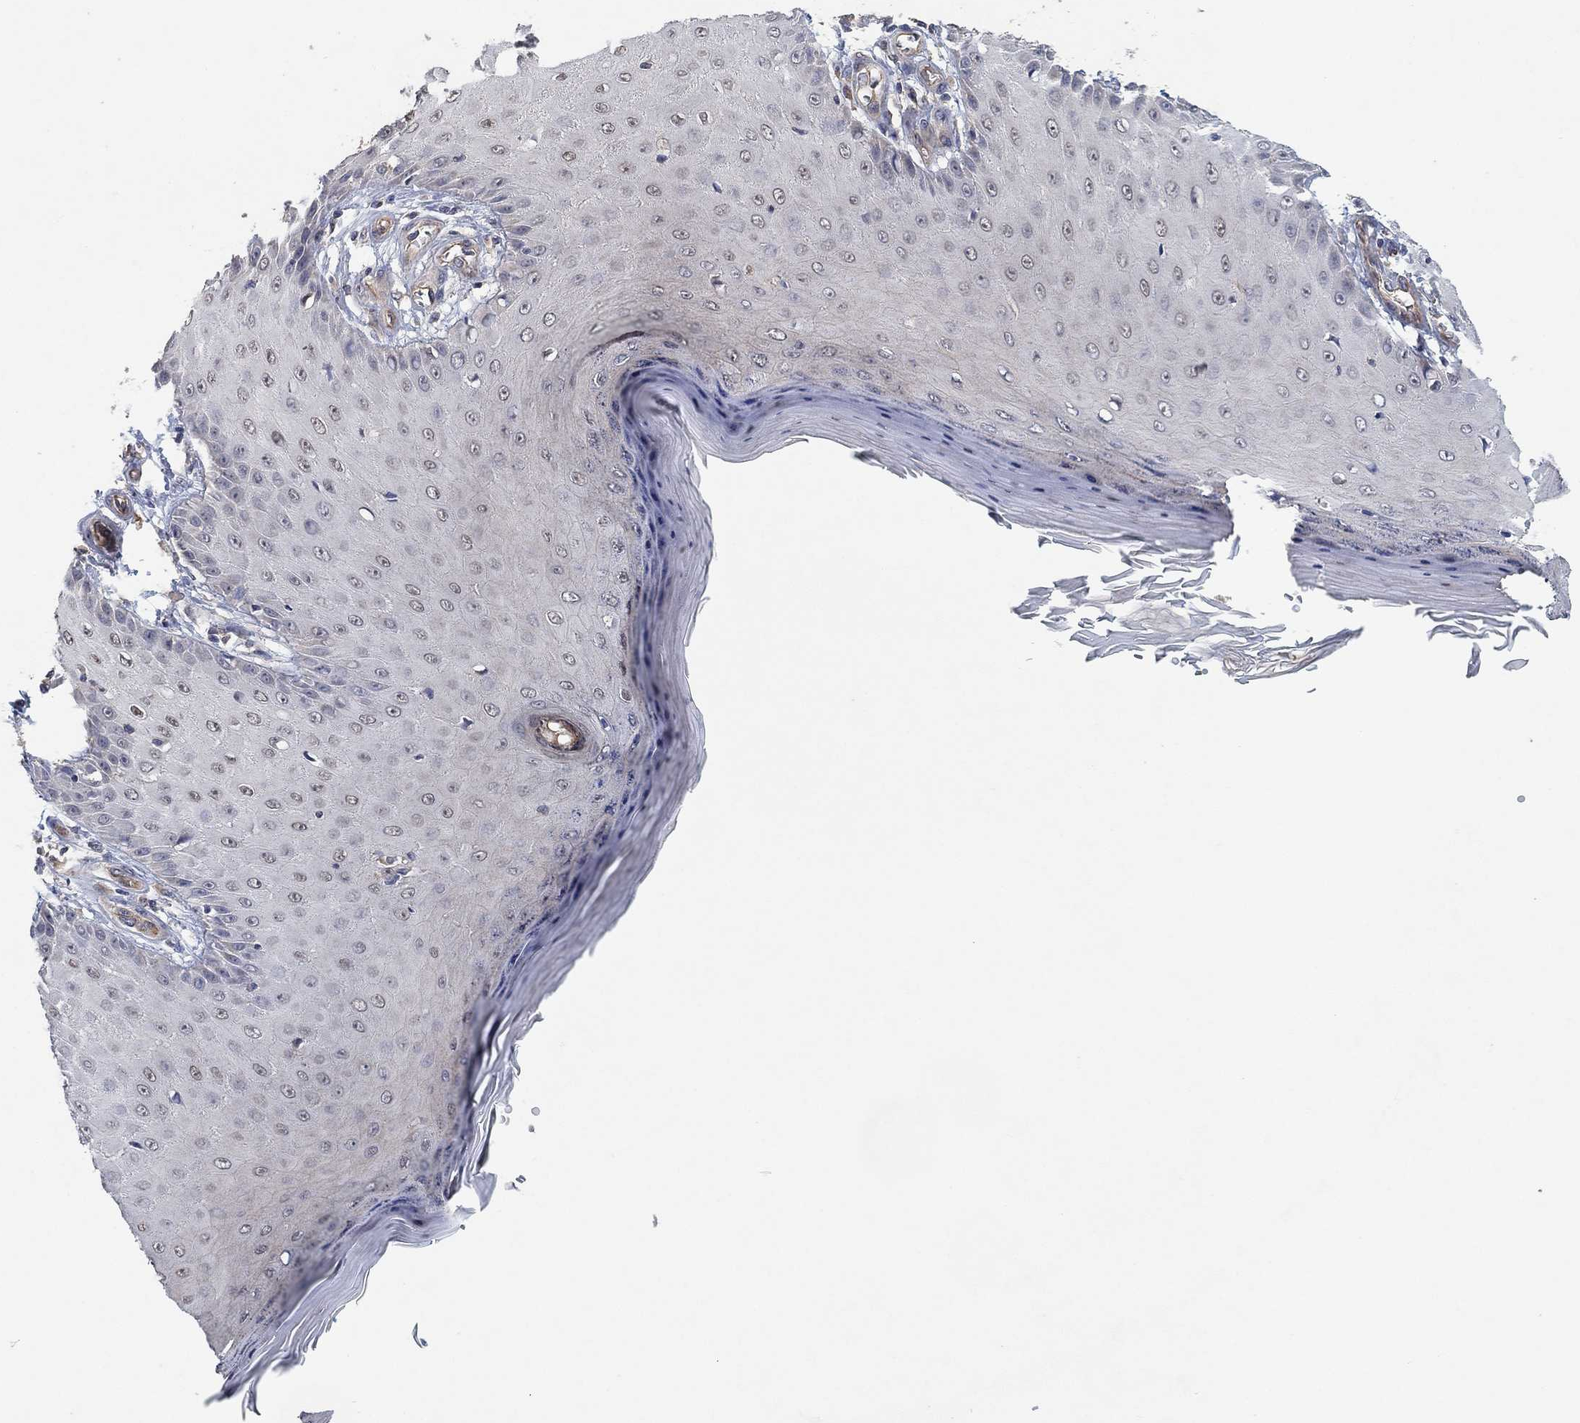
{"staining": {"intensity": "negative", "quantity": "none", "location": "none"}, "tissue": "skin cancer", "cell_type": "Tumor cells", "image_type": "cancer", "snomed": [{"axis": "morphology", "description": "Inflammation, NOS"}, {"axis": "morphology", "description": "Squamous cell carcinoma, NOS"}, {"axis": "topography", "description": "Skin"}], "caption": "This is an IHC histopathology image of human squamous cell carcinoma (skin). There is no expression in tumor cells.", "gene": "MCUR1", "patient": {"sex": "male", "age": 70}}